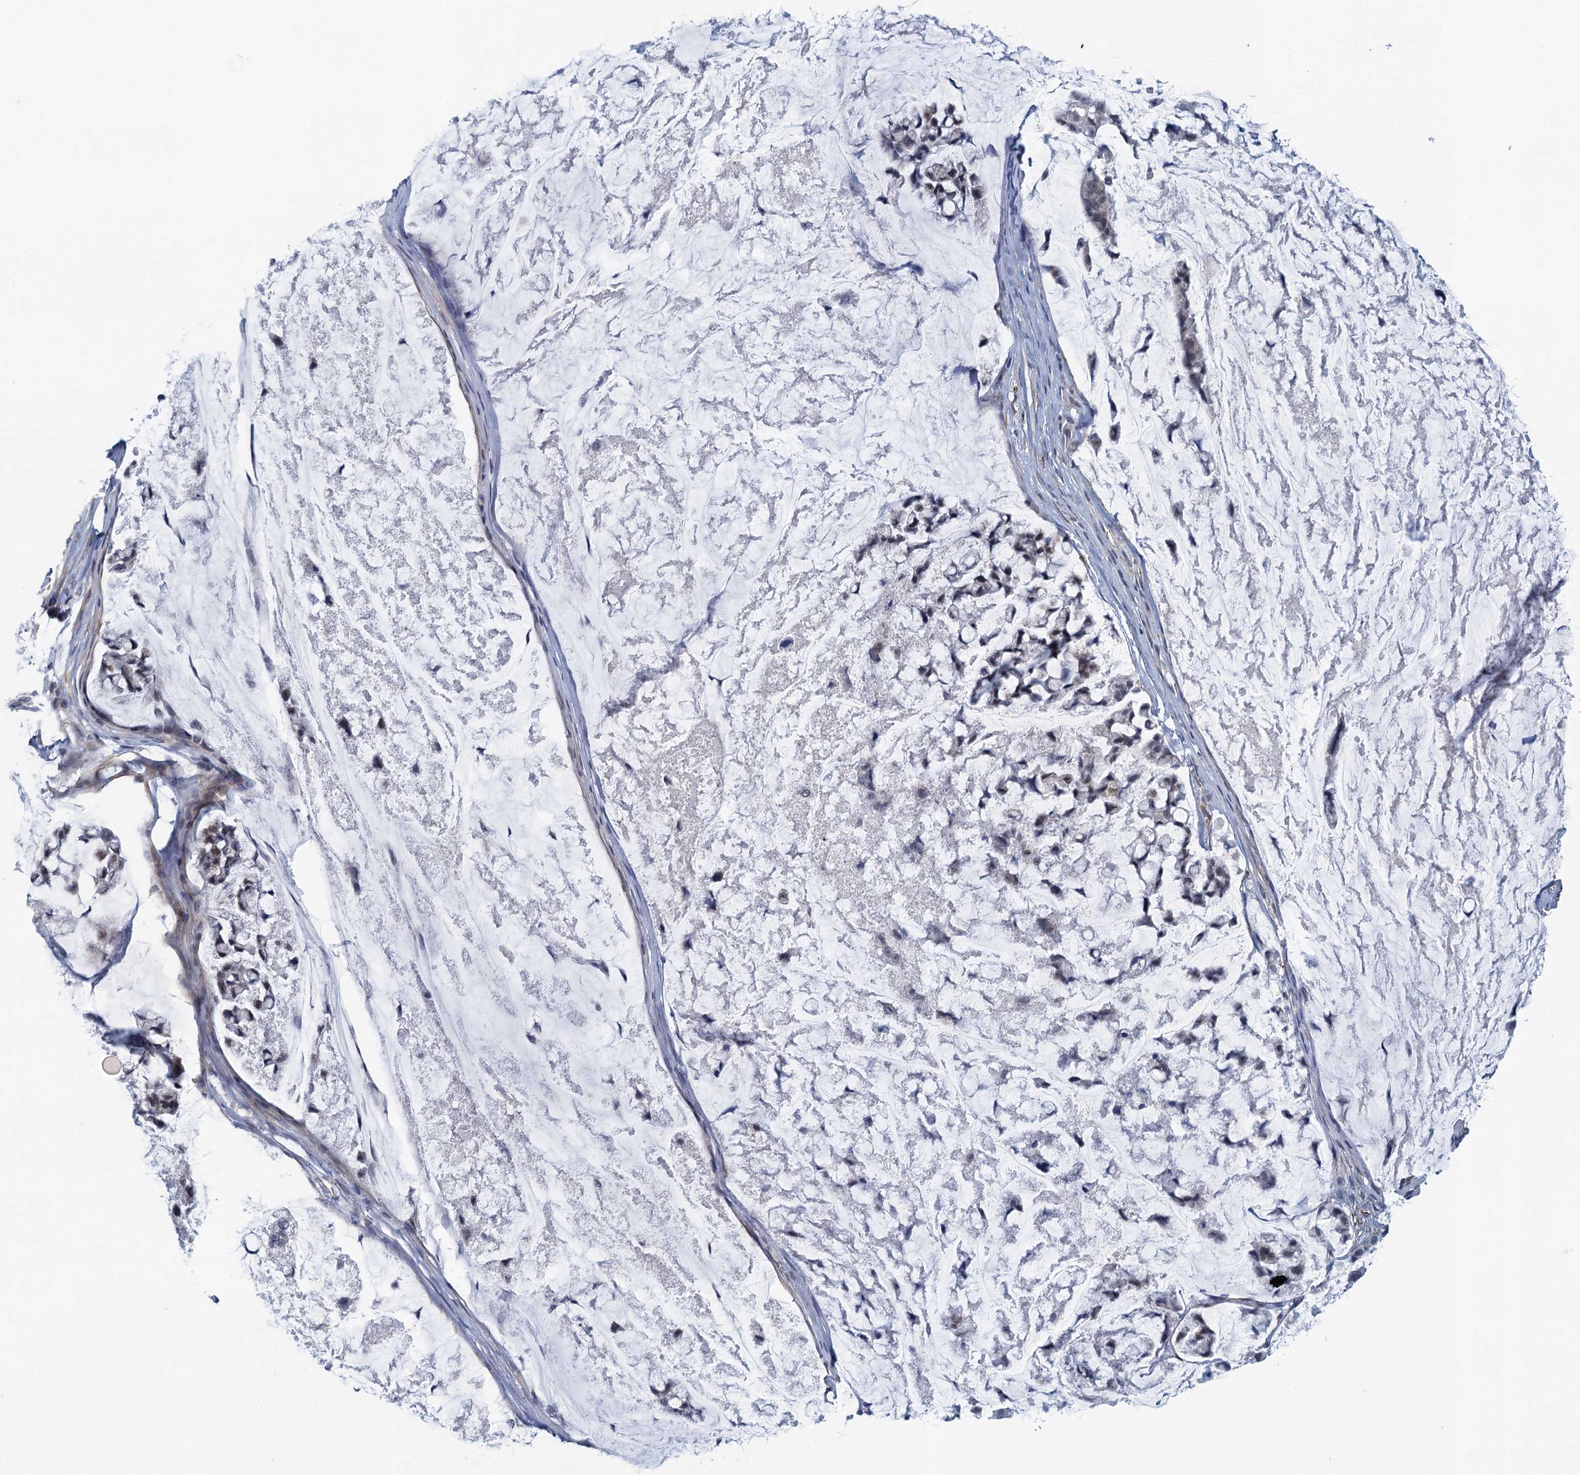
{"staining": {"intensity": "negative", "quantity": "none", "location": "none"}, "tissue": "stomach cancer", "cell_type": "Tumor cells", "image_type": "cancer", "snomed": [{"axis": "morphology", "description": "Adenocarcinoma, NOS"}, {"axis": "topography", "description": "Stomach, lower"}], "caption": "DAB (3,3'-diaminobenzidine) immunohistochemical staining of human stomach cancer displays no significant positivity in tumor cells.", "gene": "ALG2", "patient": {"sex": "male", "age": 67}}